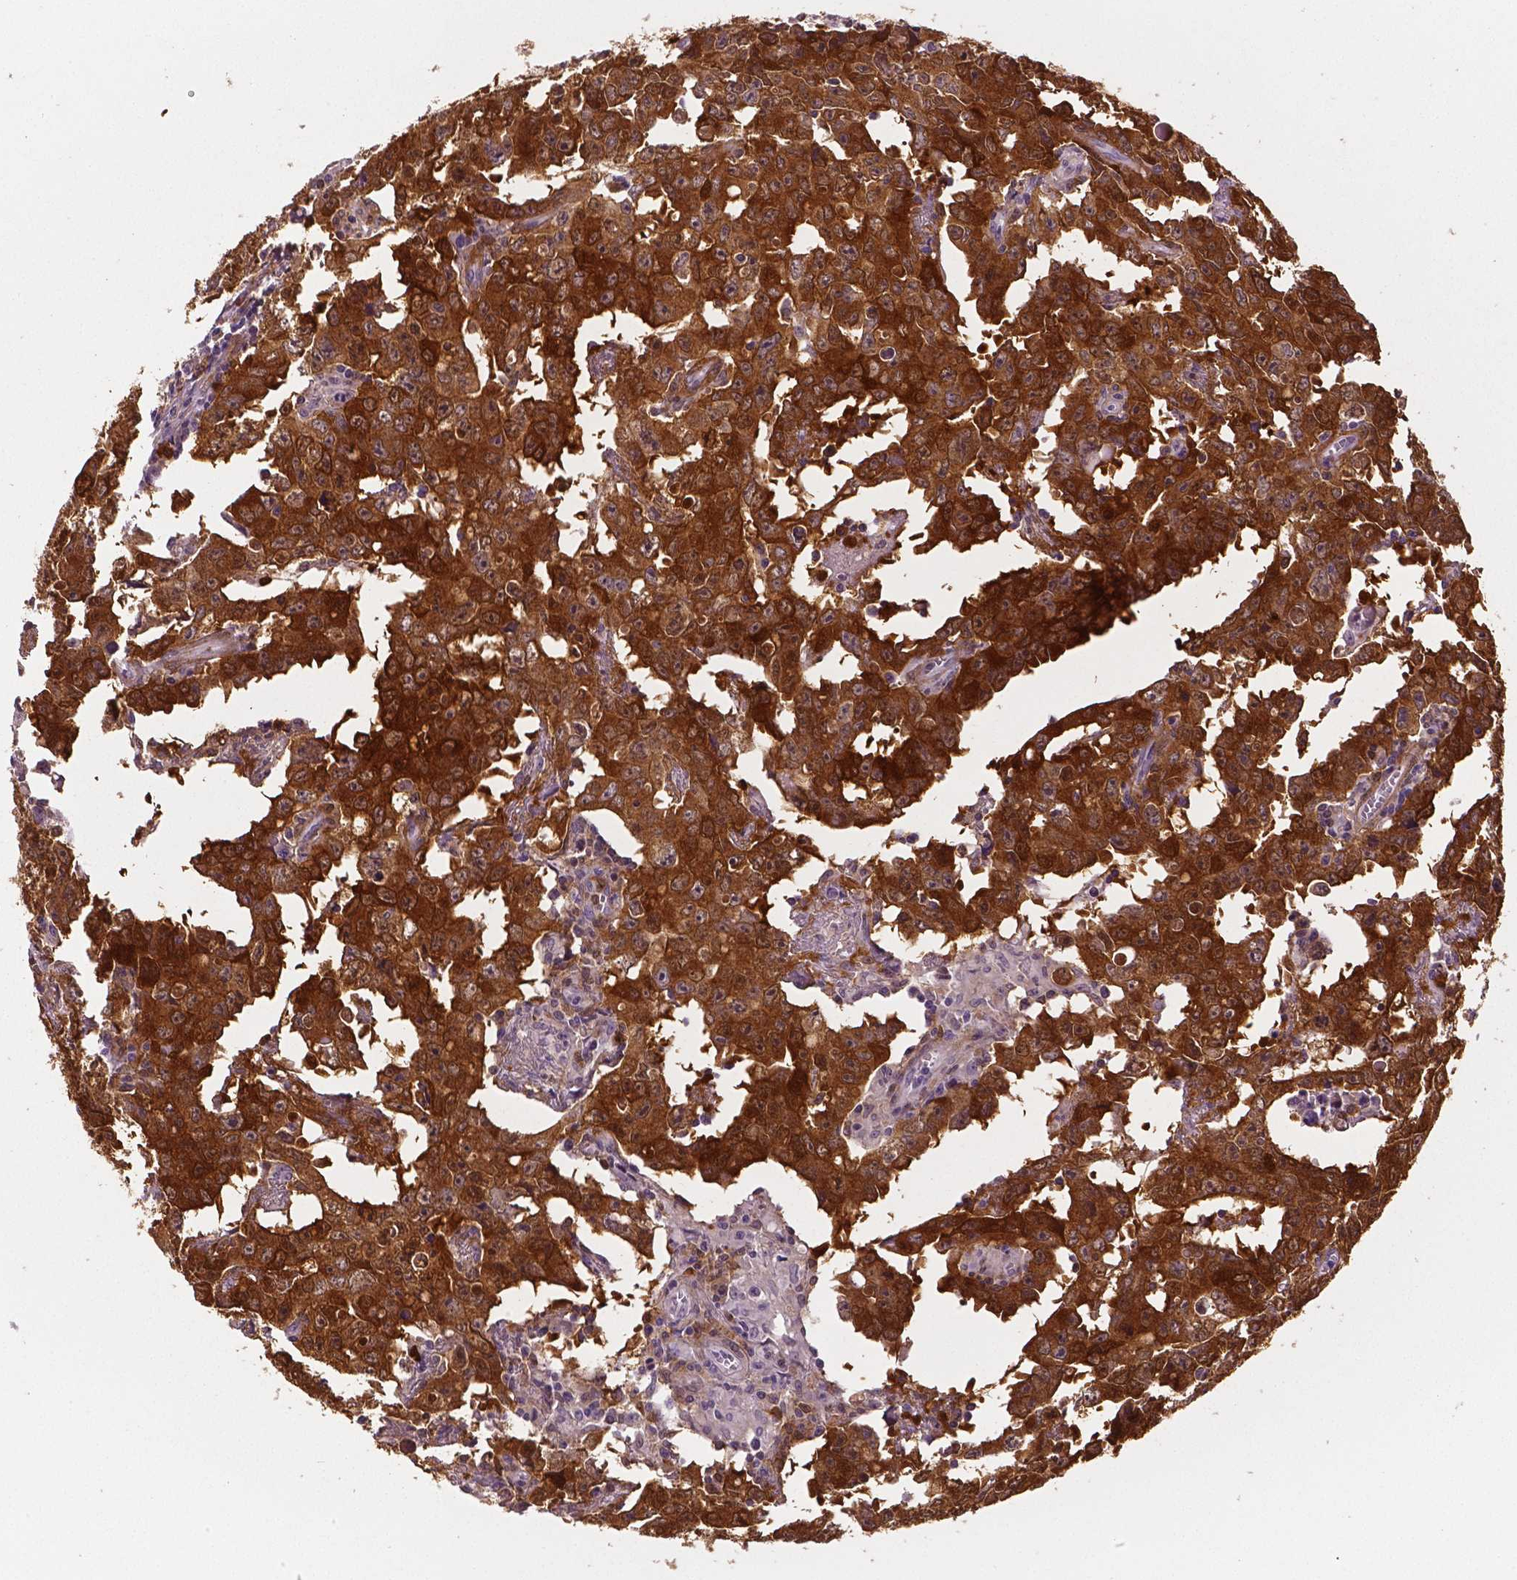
{"staining": {"intensity": "strong", "quantity": ">75%", "location": "cytoplasmic/membranous,nuclear"}, "tissue": "testis cancer", "cell_type": "Tumor cells", "image_type": "cancer", "snomed": [{"axis": "morphology", "description": "Carcinoma, Embryonal, NOS"}, {"axis": "topography", "description": "Testis"}], "caption": "Immunohistochemistry (IHC) micrograph of neoplastic tissue: human testis cancer stained using immunohistochemistry (IHC) exhibits high levels of strong protein expression localized specifically in the cytoplasmic/membranous and nuclear of tumor cells, appearing as a cytoplasmic/membranous and nuclear brown color.", "gene": "PHGDH", "patient": {"sex": "male", "age": 22}}